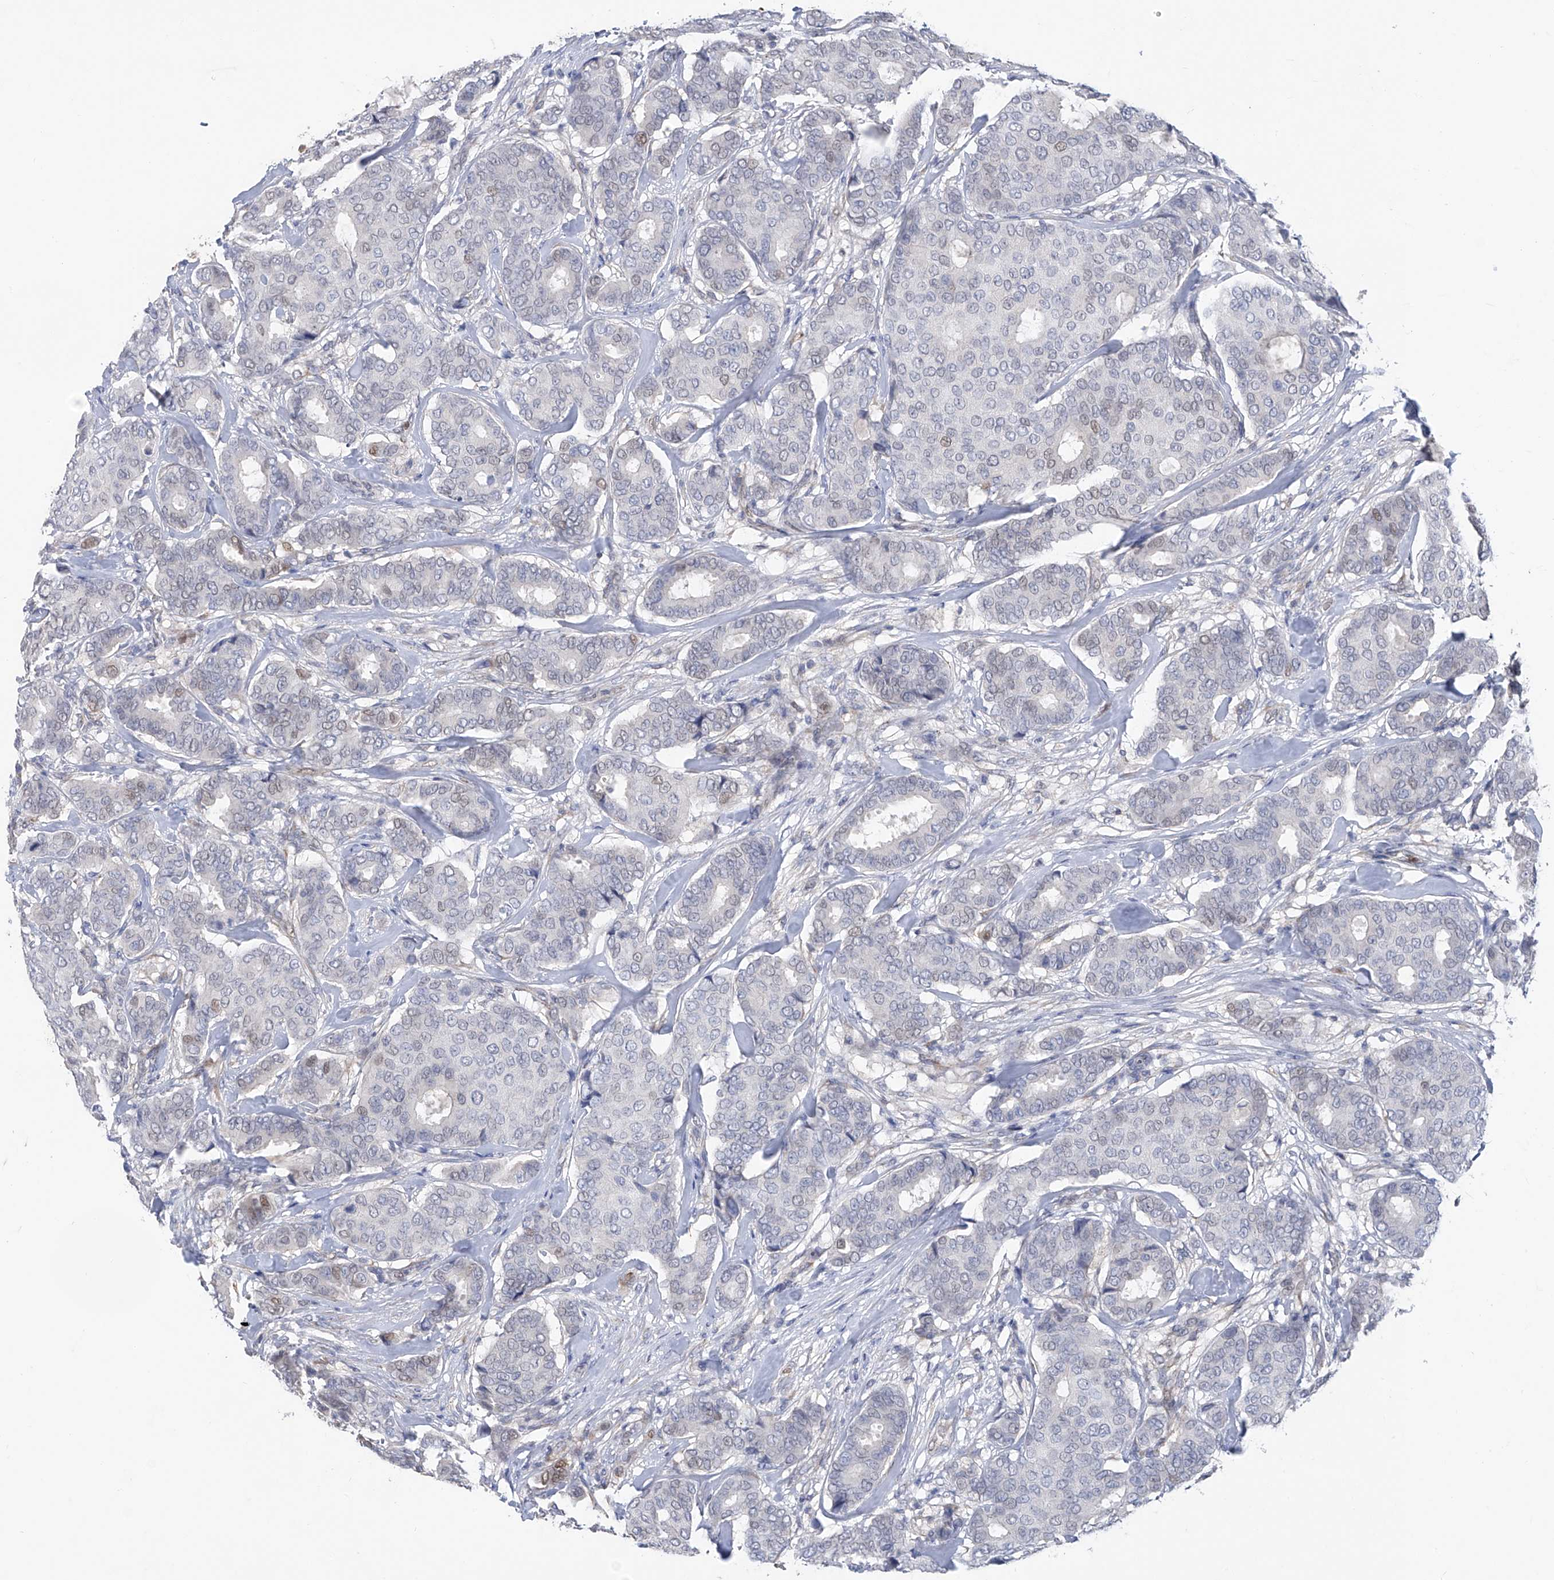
{"staining": {"intensity": "moderate", "quantity": "<25%", "location": "nuclear"}, "tissue": "breast cancer", "cell_type": "Tumor cells", "image_type": "cancer", "snomed": [{"axis": "morphology", "description": "Duct carcinoma"}, {"axis": "topography", "description": "Breast"}], "caption": "A low amount of moderate nuclear staining is appreciated in approximately <25% of tumor cells in breast infiltrating ductal carcinoma tissue. Using DAB (3,3'-diaminobenzidine) (brown) and hematoxylin (blue) stains, captured at high magnification using brightfield microscopy.", "gene": "PHF20", "patient": {"sex": "female", "age": 75}}